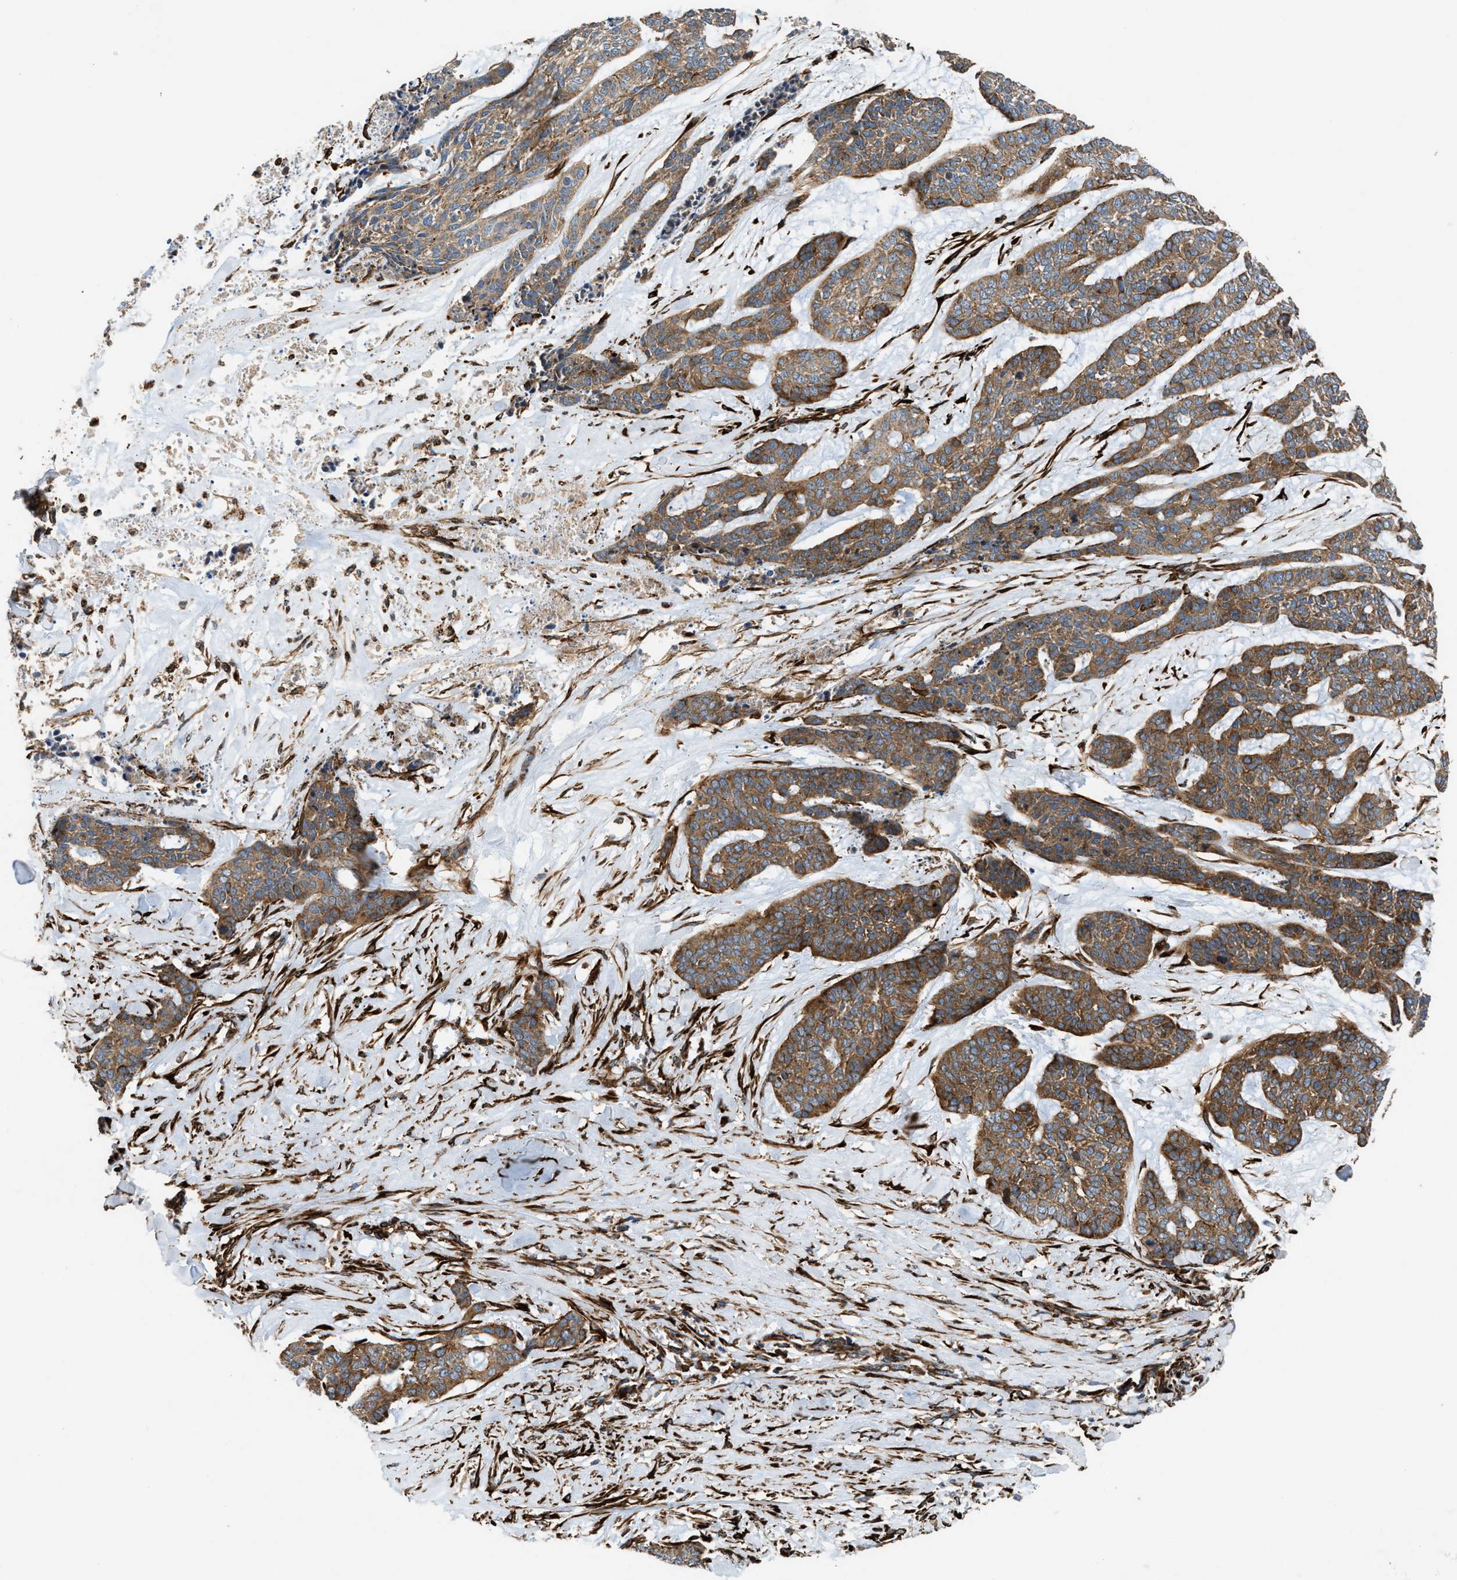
{"staining": {"intensity": "moderate", "quantity": ">75%", "location": "cytoplasmic/membranous"}, "tissue": "skin cancer", "cell_type": "Tumor cells", "image_type": "cancer", "snomed": [{"axis": "morphology", "description": "Basal cell carcinoma"}, {"axis": "topography", "description": "Skin"}], "caption": "An IHC histopathology image of neoplastic tissue is shown. Protein staining in brown highlights moderate cytoplasmic/membranous positivity in skin basal cell carcinoma within tumor cells.", "gene": "EGLN1", "patient": {"sex": "female", "age": 64}}